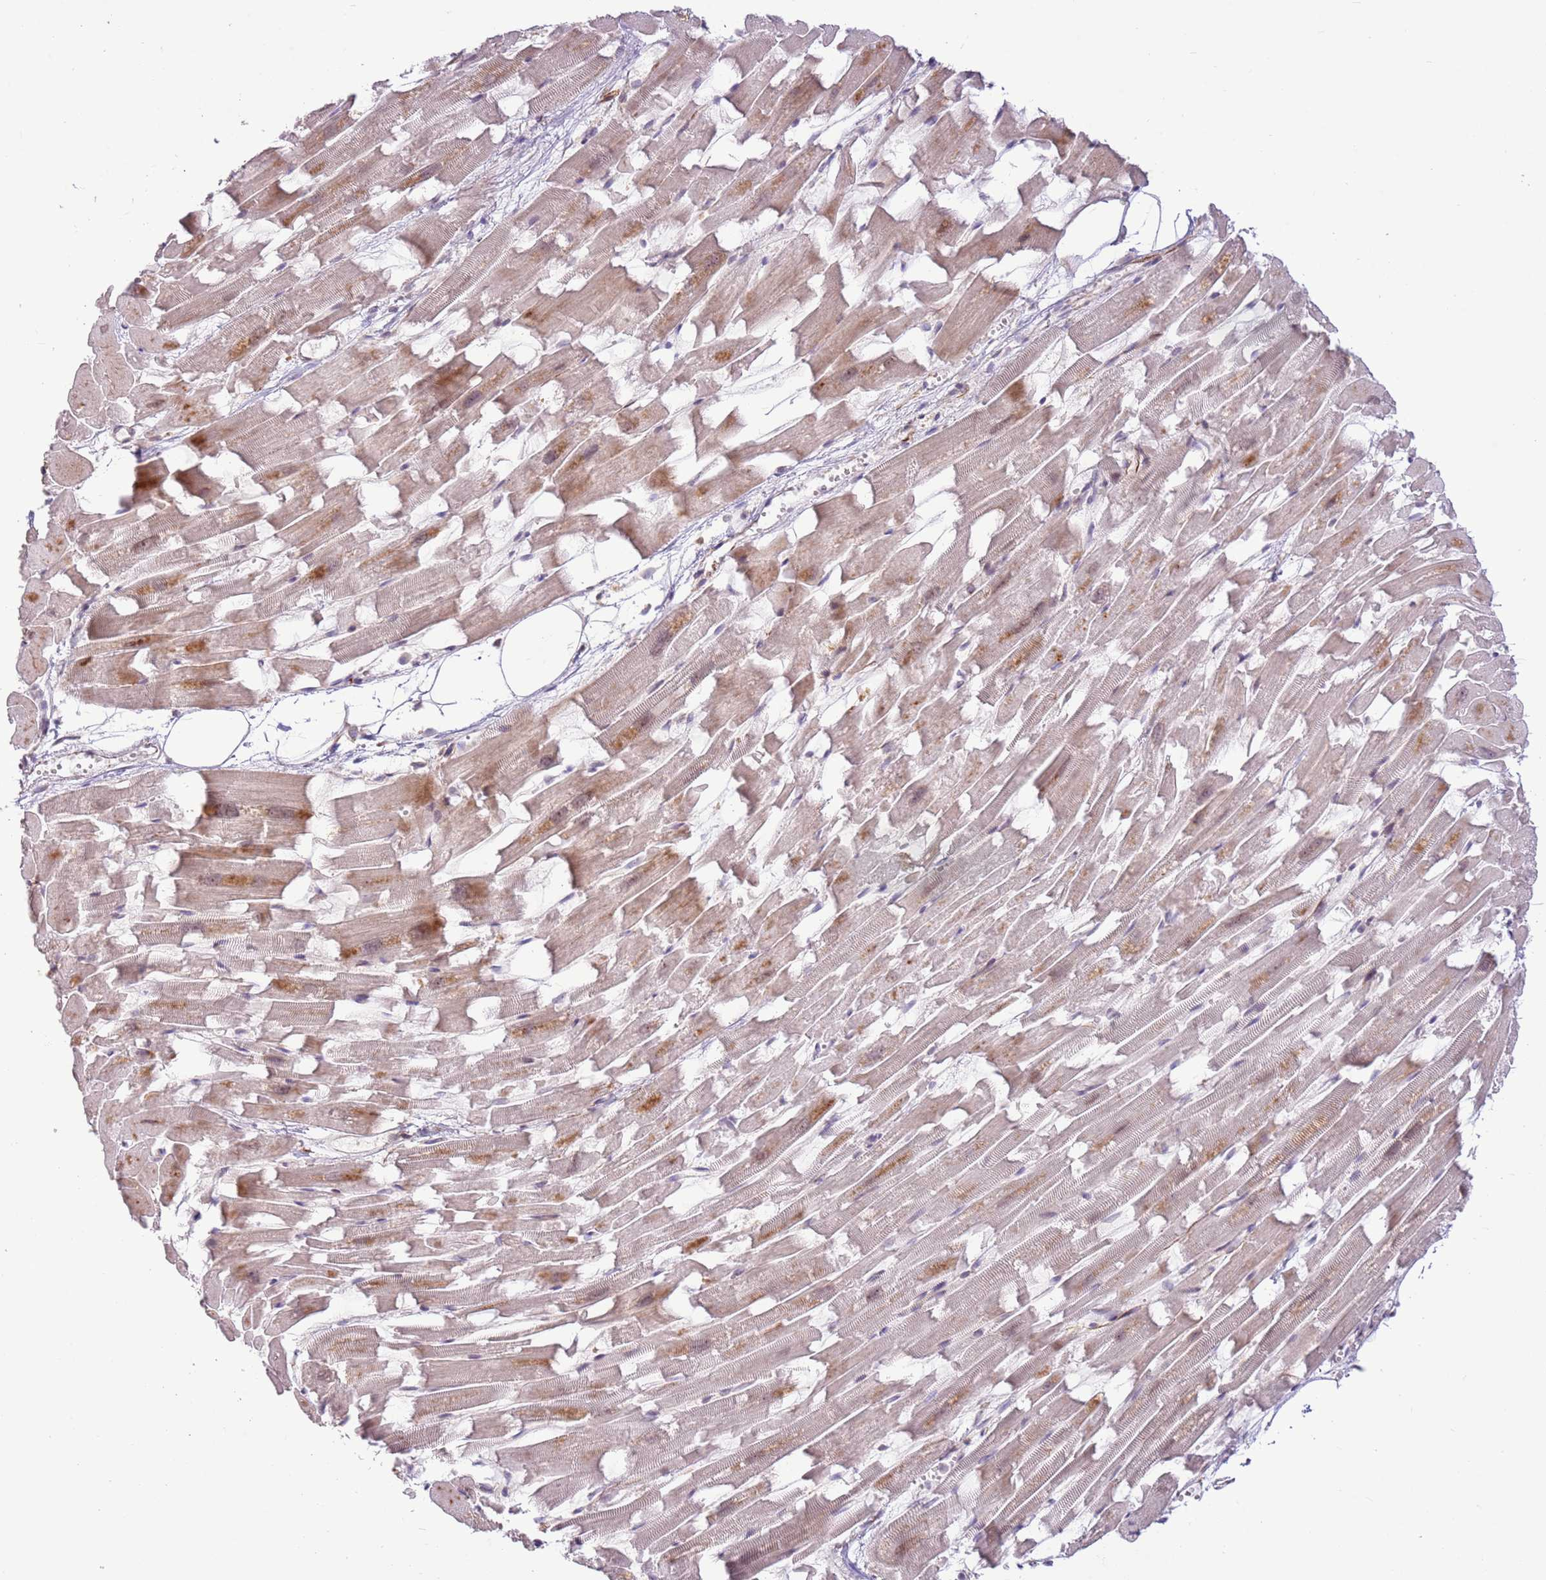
{"staining": {"intensity": "moderate", "quantity": "25%-75%", "location": "cytoplasmic/membranous,nuclear"}, "tissue": "heart muscle", "cell_type": "Cardiomyocytes", "image_type": "normal", "snomed": [{"axis": "morphology", "description": "Normal tissue, NOS"}, {"axis": "topography", "description": "Heart"}], "caption": "Heart muscle was stained to show a protein in brown. There is medium levels of moderate cytoplasmic/membranous,nuclear positivity in about 25%-75% of cardiomyocytes. The staining was performed using DAB (3,3'-diaminobenzidine) to visualize the protein expression in brown, while the nuclei were stained in blue with hematoxylin (Magnification: 20x).", "gene": "LGI4", "patient": {"sex": "female", "age": 64}}